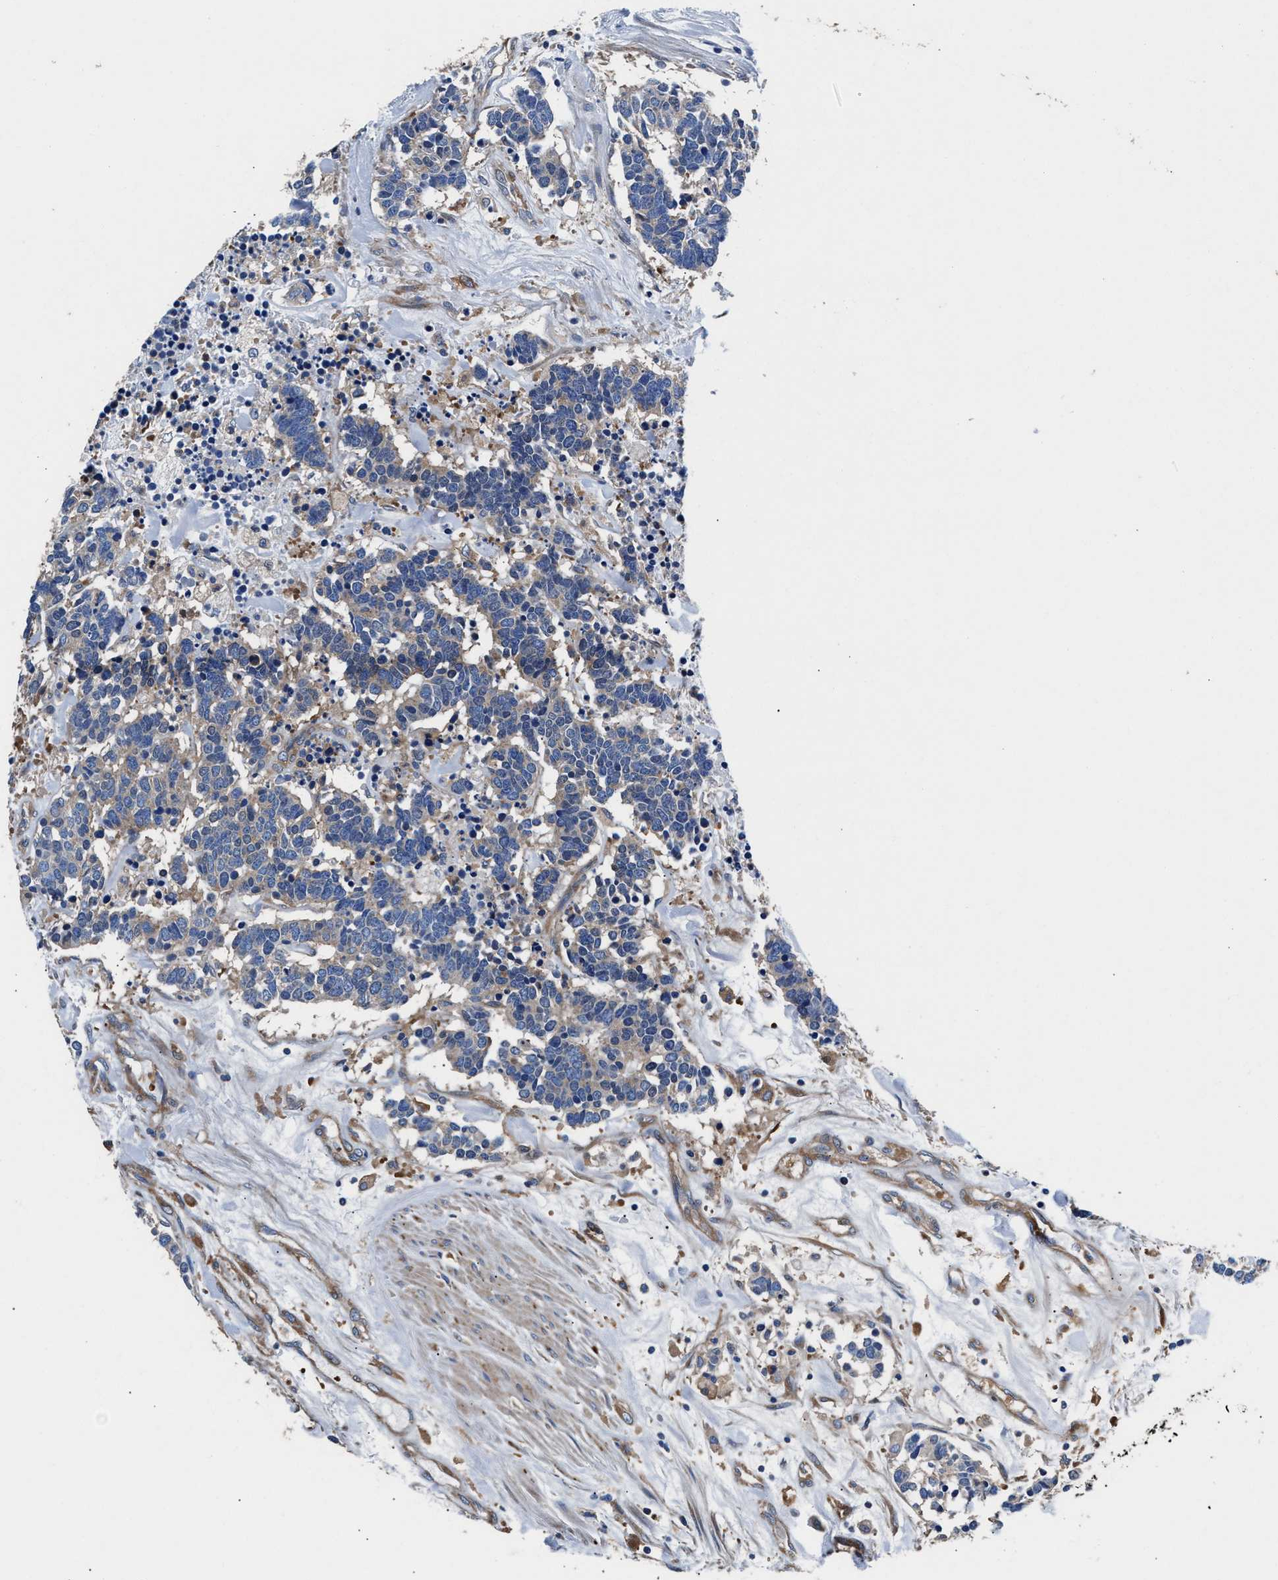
{"staining": {"intensity": "weak", "quantity": "<25%", "location": "cytoplasmic/membranous"}, "tissue": "carcinoid", "cell_type": "Tumor cells", "image_type": "cancer", "snomed": [{"axis": "morphology", "description": "Carcinoma, NOS"}, {"axis": "morphology", "description": "Carcinoid, malignant, NOS"}, {"axis": "topography", "description": "Urinary bladder"}], "caption": "IHC of carcinoid demonstrates no staining in tumor cells.", "gene": "SH3GL1", "patient": {"sex": "male", "age": 57}}